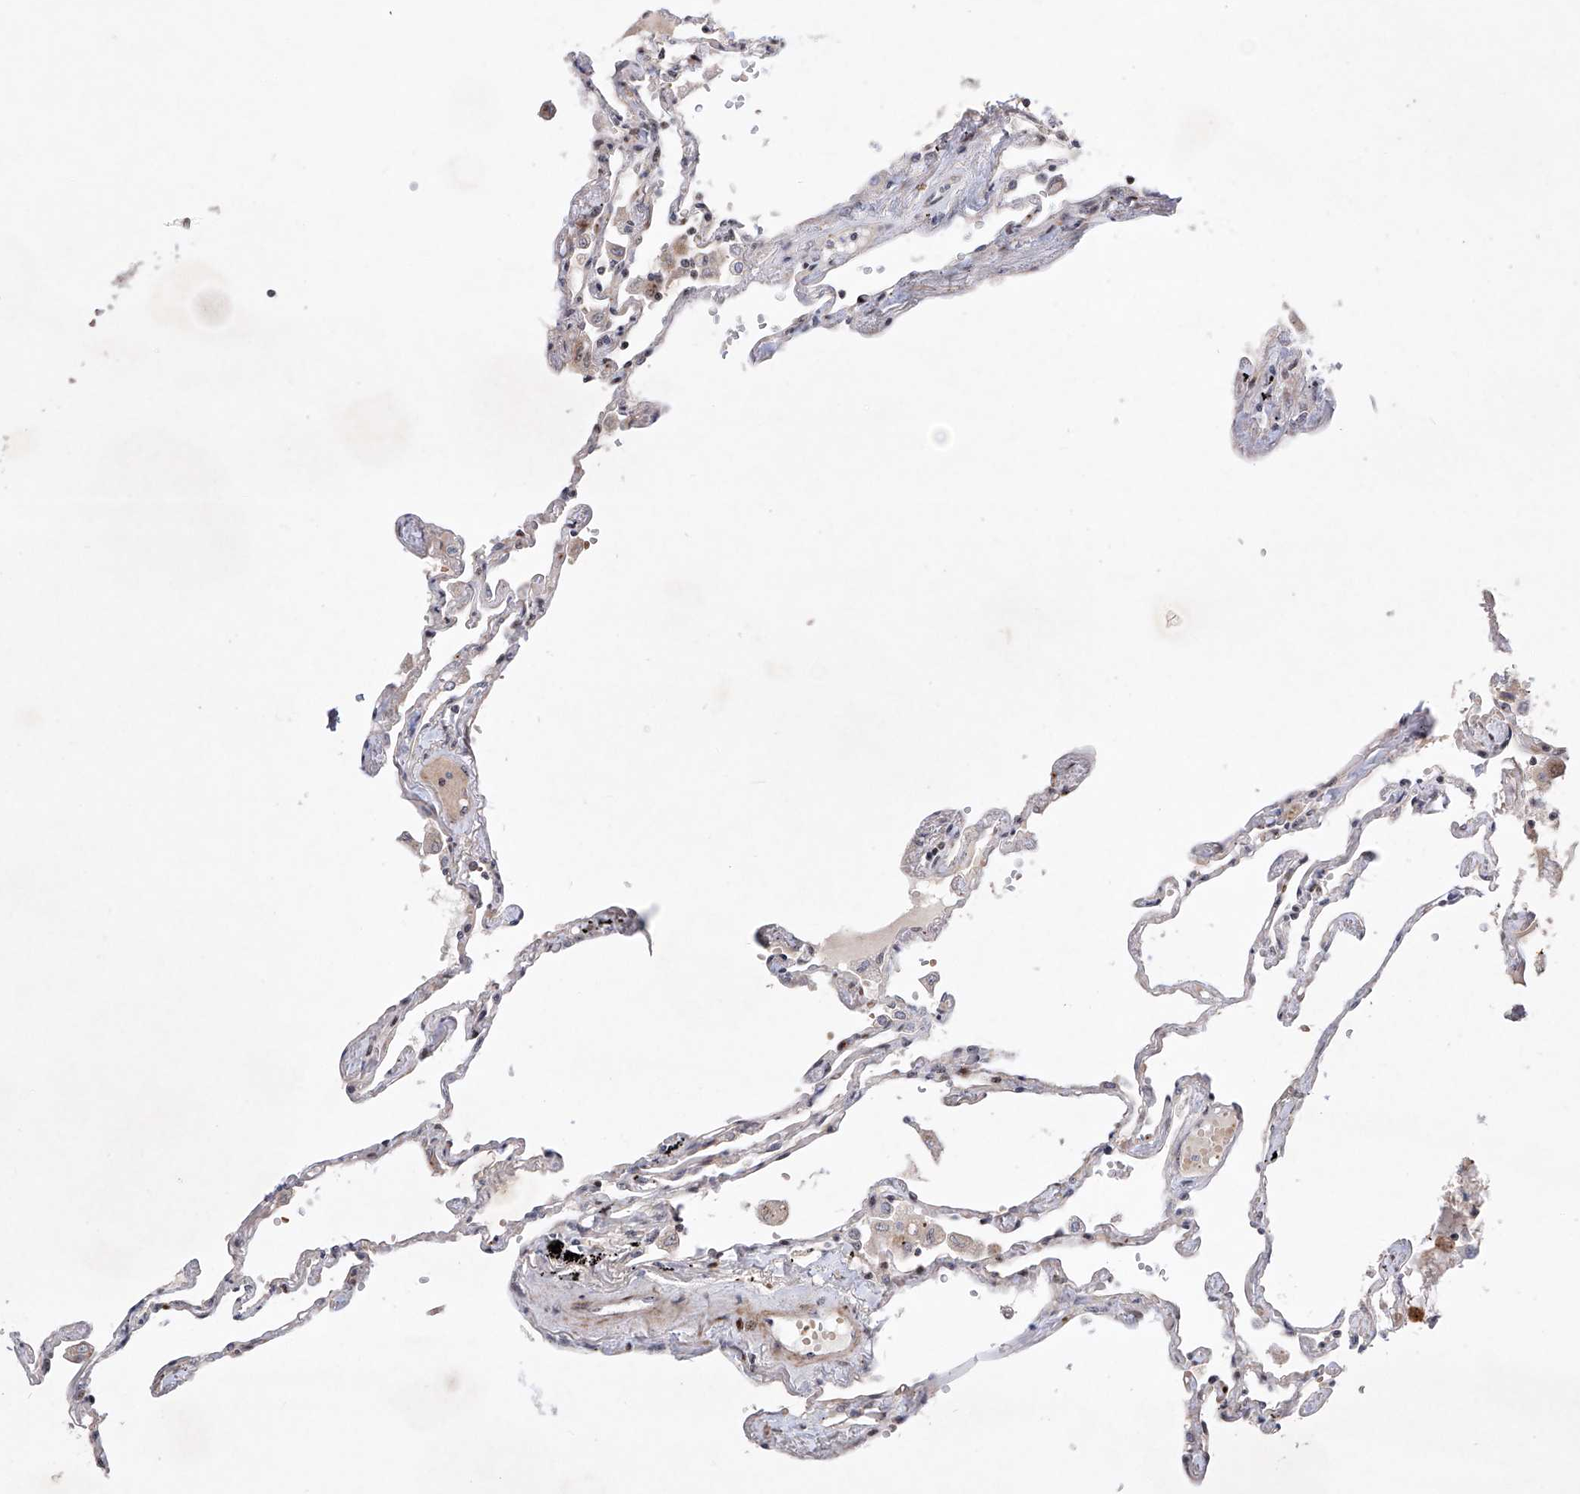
{"staining": {"intensity": "weak", "quantity": "<25%", "location": "cytoplasmic/membranous"}, "tissue": "lung", "cell_type": "Alveolar cells", "image_type": "normal", "snomed": [{"axis": "morphology", "description": "Normal tissue, NOS"}, {"axis": "topography", "description": "Lung"}], "caption": "The micrograph displays no significant expression in alveolar cells of lung. Nuclei are stained in blue.", "gene": "AFG1L", "patient": {"sex": "female", "age": 67}}